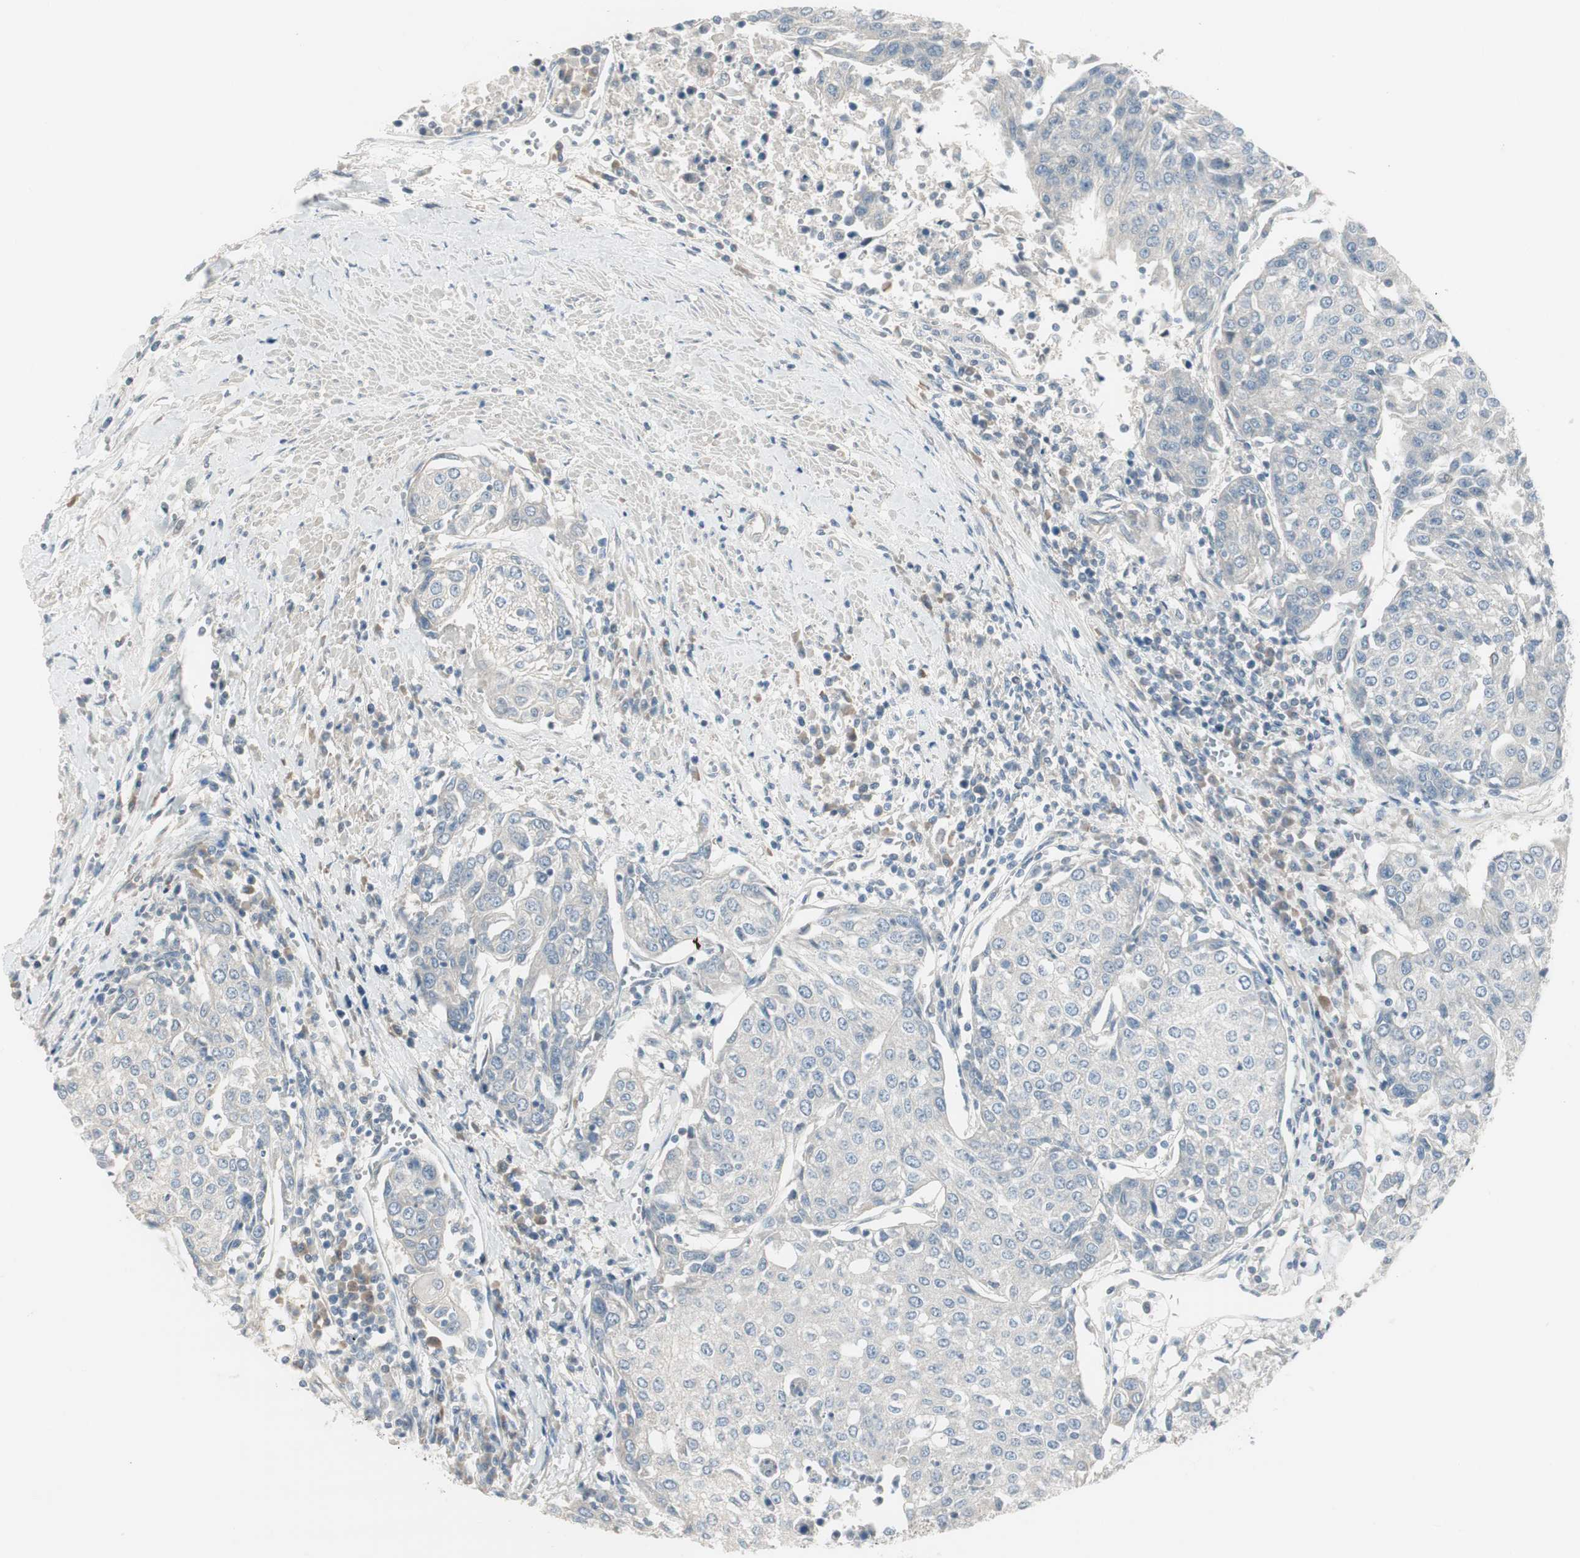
{"staining": {"intensity": "negative", "quantity": "none", "location": "none"}, "tissue": "urothelial cancer", "cell_type": "Tumor cells", "image_type": "cancer", "snomed": [{"axis": "morphology", "description": "Urothelial carcinoma, High grade"}, {"axis": "topography", "description": "Urinary bladder"}], "caption": "The micrograph shows no staining of tumor cells in urothelial carcinoma (high-grade). (Brightfield microscopy of DAB immunohistochemistry at high magnification).", "gene": "EVA1A", "patient": {"sex": "female", "age": 85}}